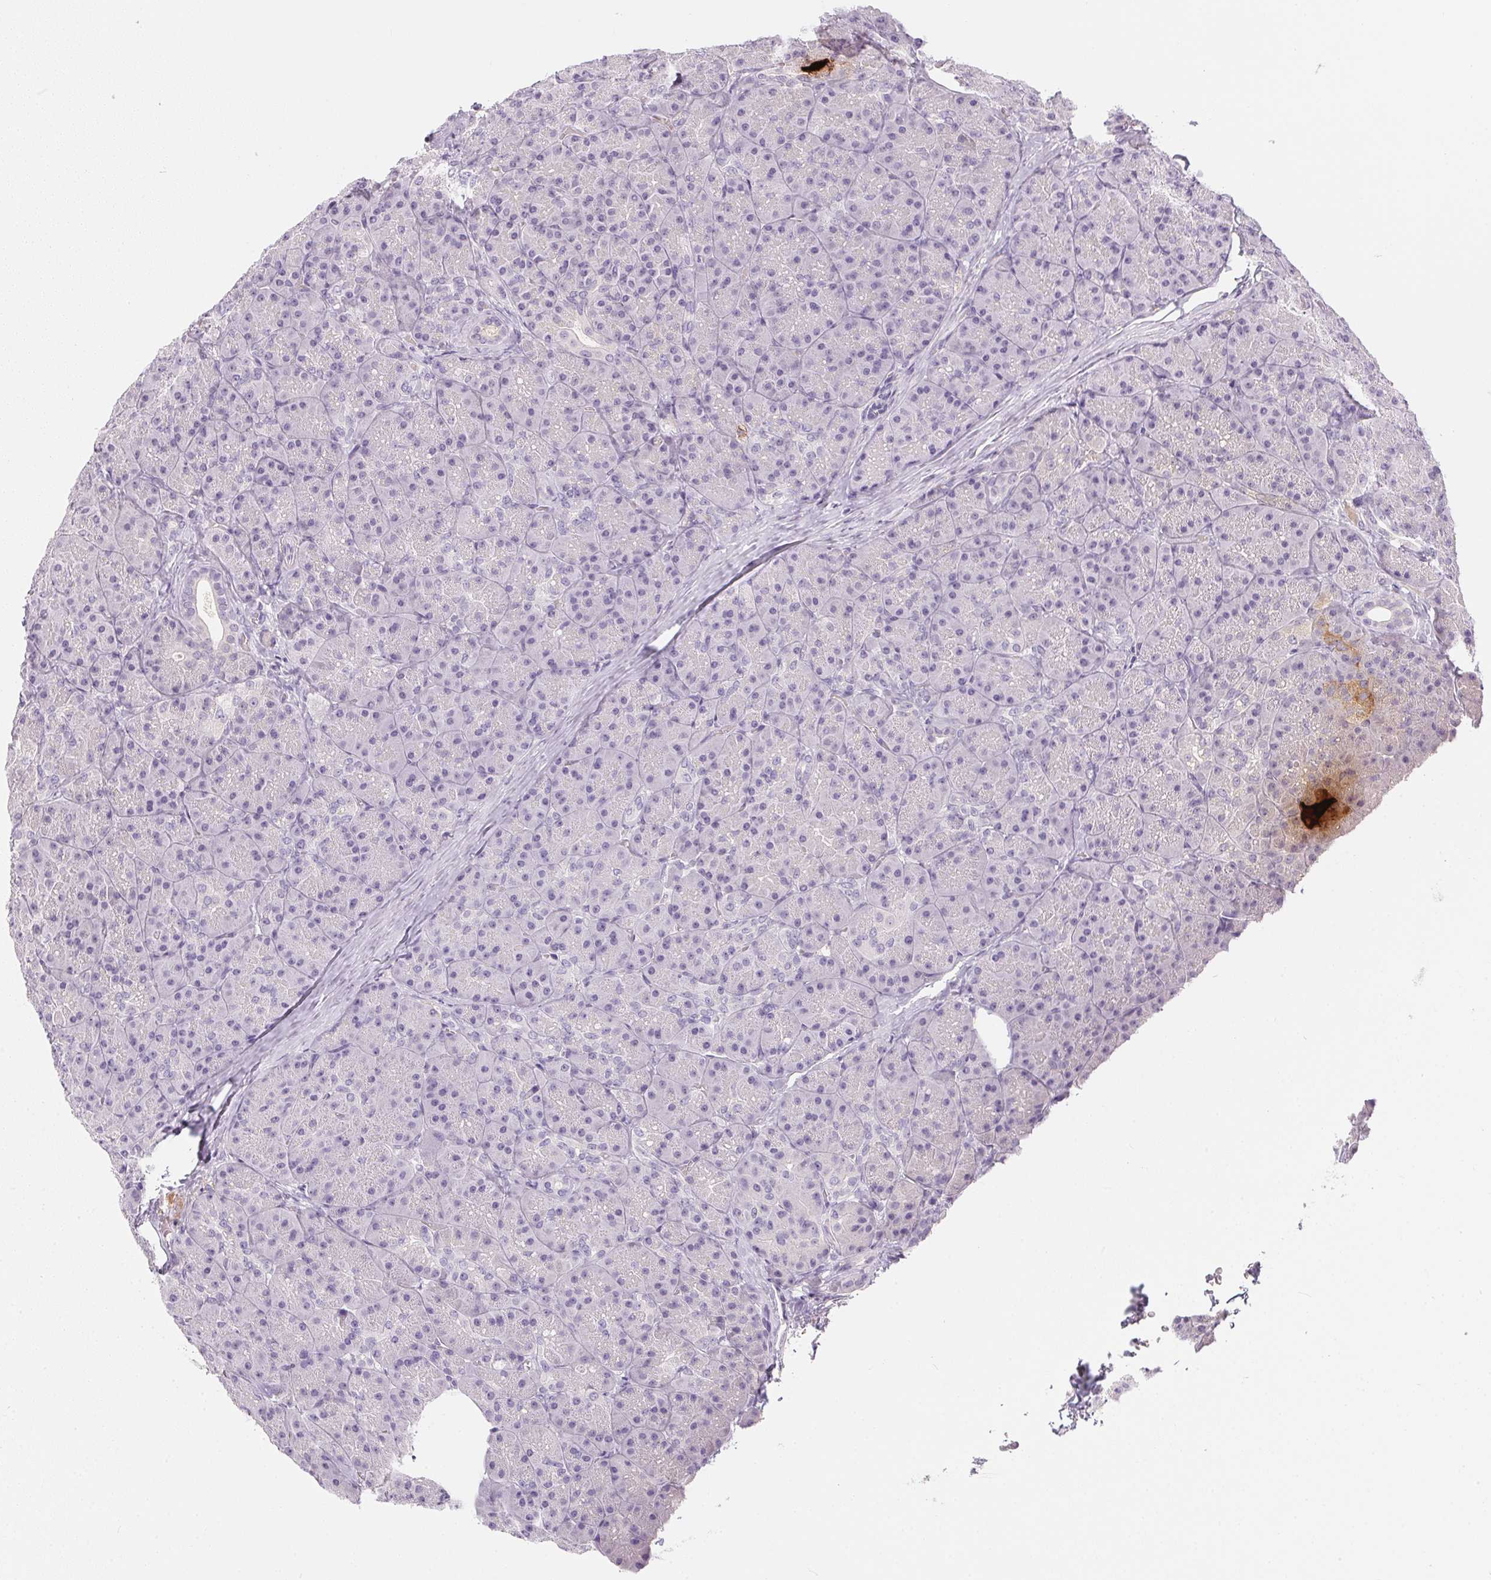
{"staining": {"intensity": "strong", "quantity": "<25%", "location": "cytoplasmic/membranous"}, "tissue": "pancreas", "cell_type": "Exocrine glandular cells", "image_type": "normal", "snomed": [{"axis": "morphology", "description": "Normal tissue, NOS"}, {"axis": "topography", "description": "Pancreas"}], "caption": "Immunohistochemical staining of benign human pancreas exhibits medium levels of strong cytoplasmic/membranous staining in about <25% of exocrine glandular cells.", "gene": "PPY", "patient": {"sex": "male", "age": 57}}